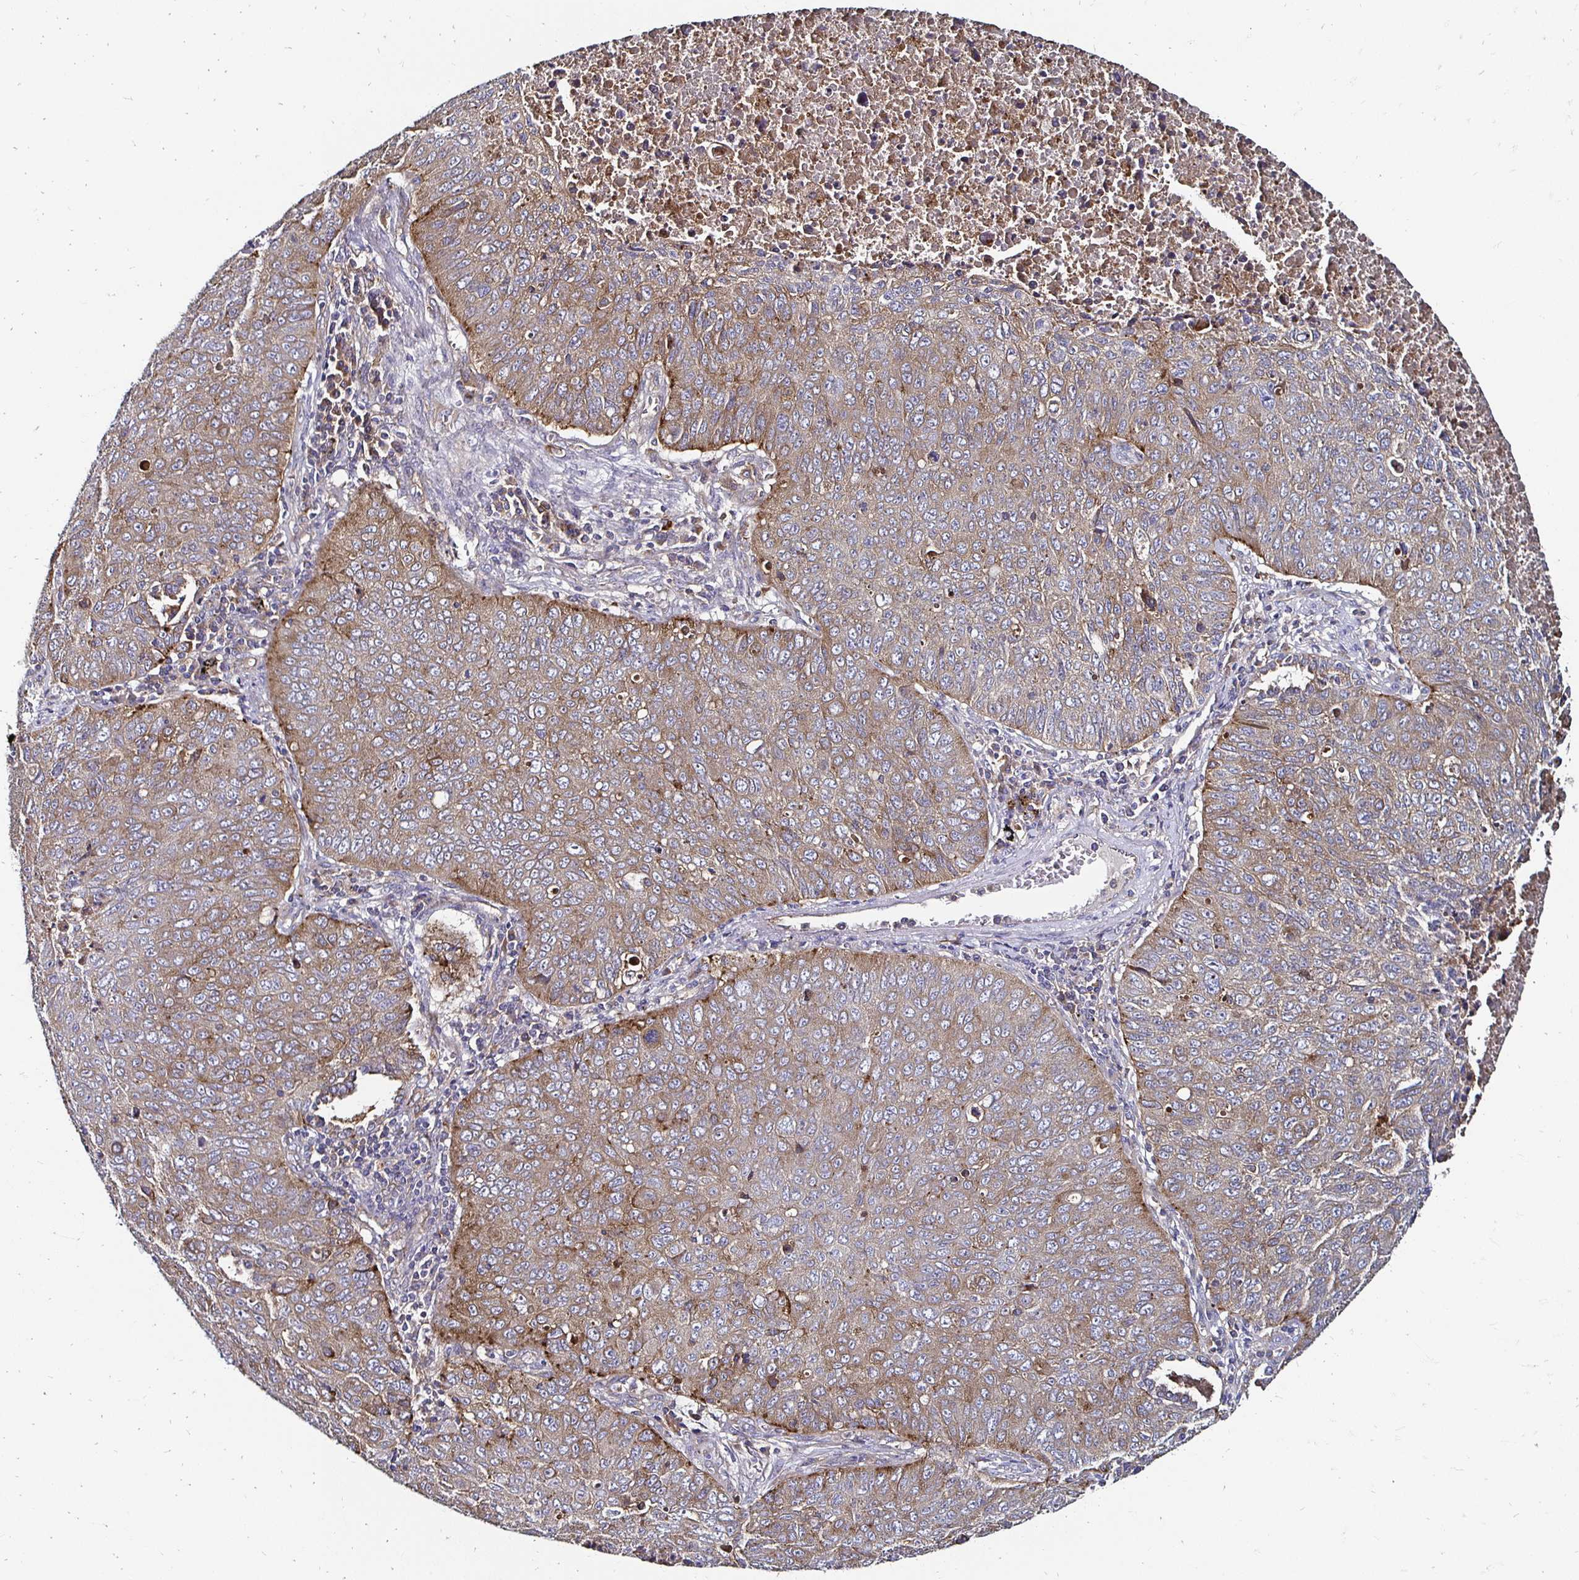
{"staining": {"intensity": "weak", "quantity": ">75%", "location": "cytoplasmic/membranous"}, "tissue": "lung cancer", "cell_type": "Tumor cells", "image_type": "cancer", "snomed": [{"axis": "morphology", "description": "Normal morphology"}, {"axis": "morphology", "description": "Aneuploidy"}, {"axis": "morphology", "description": "Squamous cell carcinoma, NOS"}, {"axis": "topography", "description": "Lymph node"}, {"axis": "topography", "description": "Lung"}], "caption": "Immunohistochemistry (DAB) staining of human lung squamous cell carcinoma reveals weak cytoplasmic/membranous protein staining in about >75% of tumor cells. Ihc stains the protein of interest in brown and the nuclei are stained blue.", "gene": "NCSTN", "patient": {"sex": "female", "age": 76}}